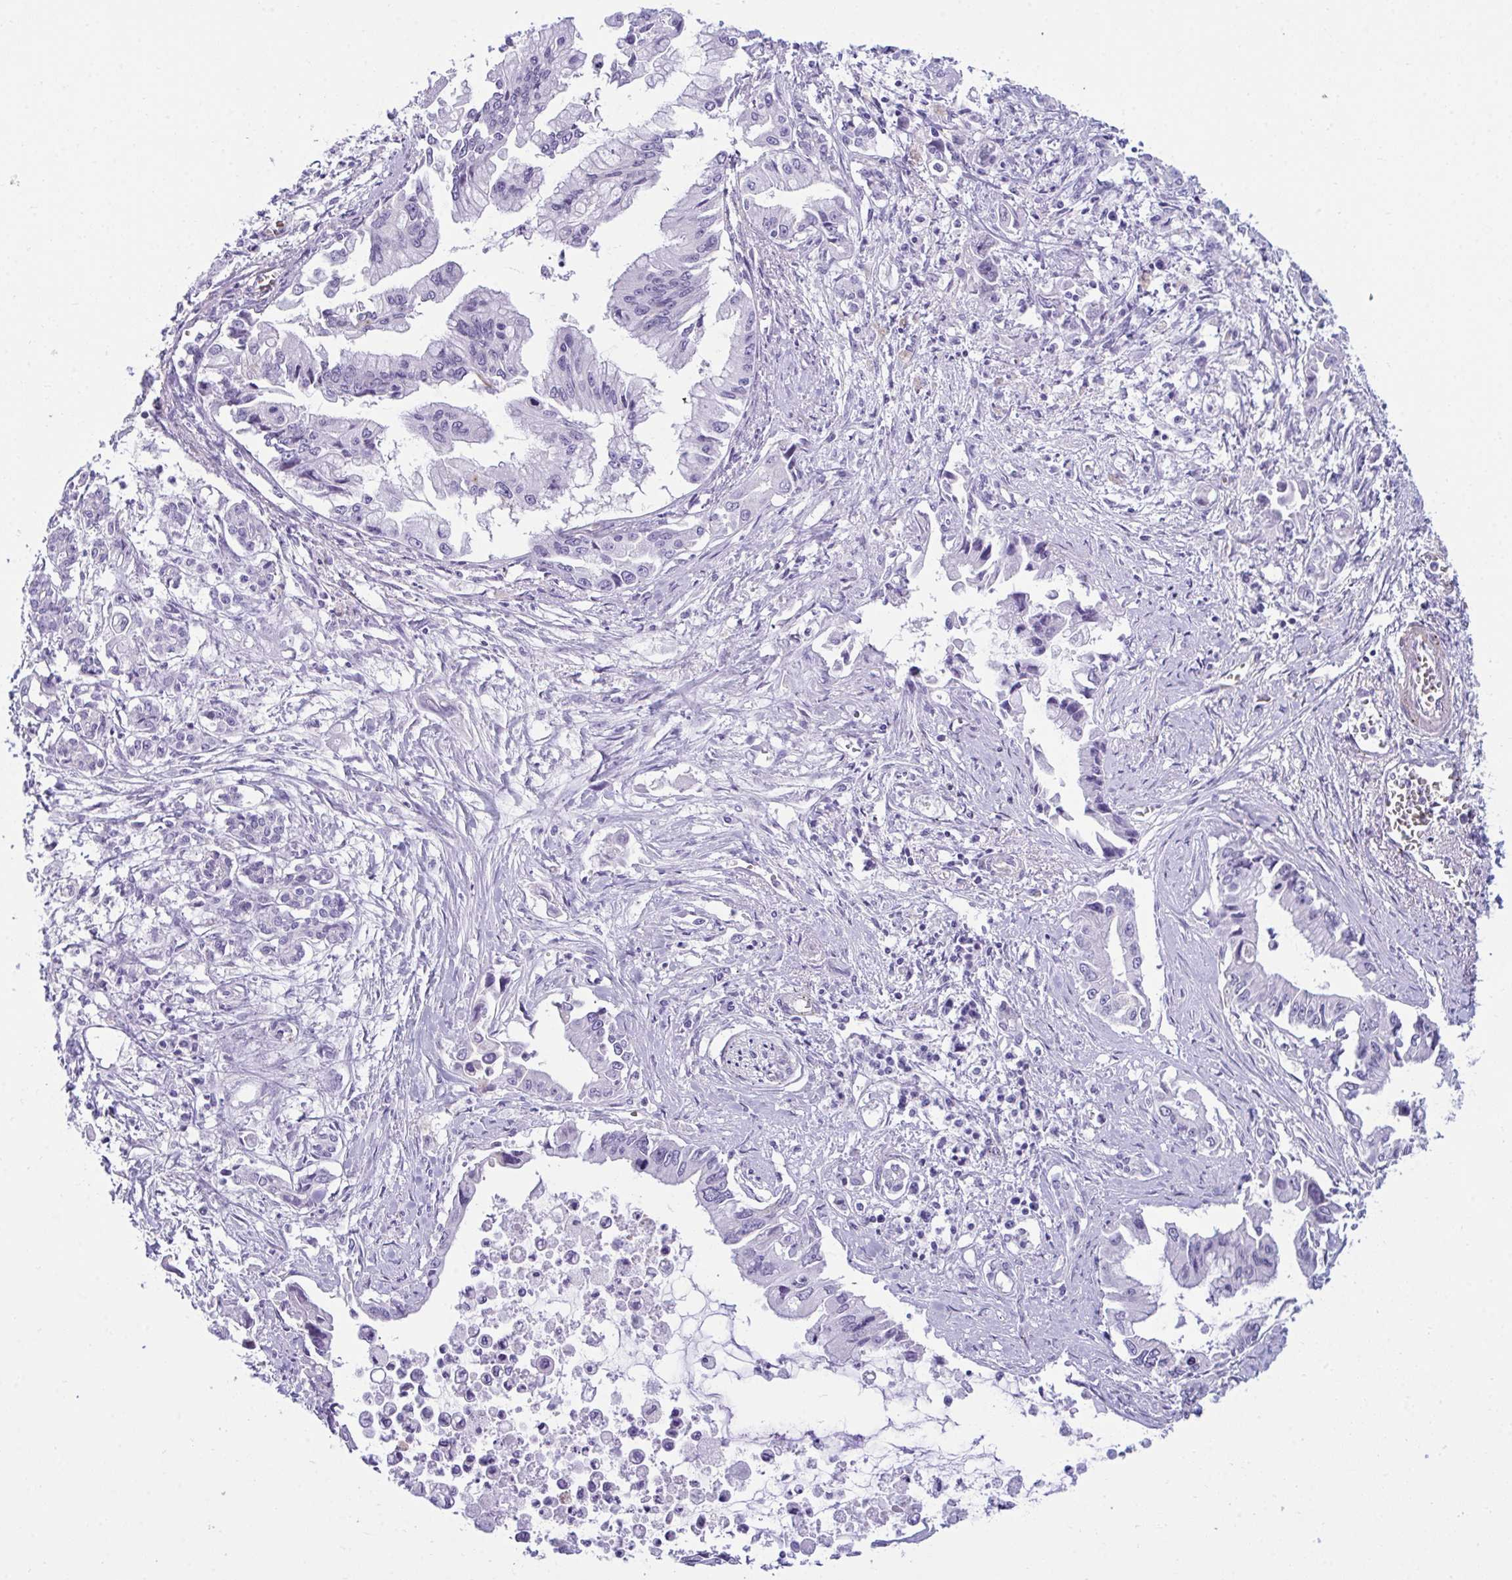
{"staining": {"intensity": "negative", "quantity": "none", "location": "none"}, "tissue": "pancreatic cancer", "cell_type": "Tumor cells", "image_type": "cancer", "snomed": [{"axis": "morphology", "description": "Adenocarcinoma, NOS"}, {"axis": "topography", "description": "Pancreas"}], "caption": "There is no significant positivity in tumor cells of pancreatic cancer.", "gene": "UBL3", "patient": {"sex": "male", "age": 84}}